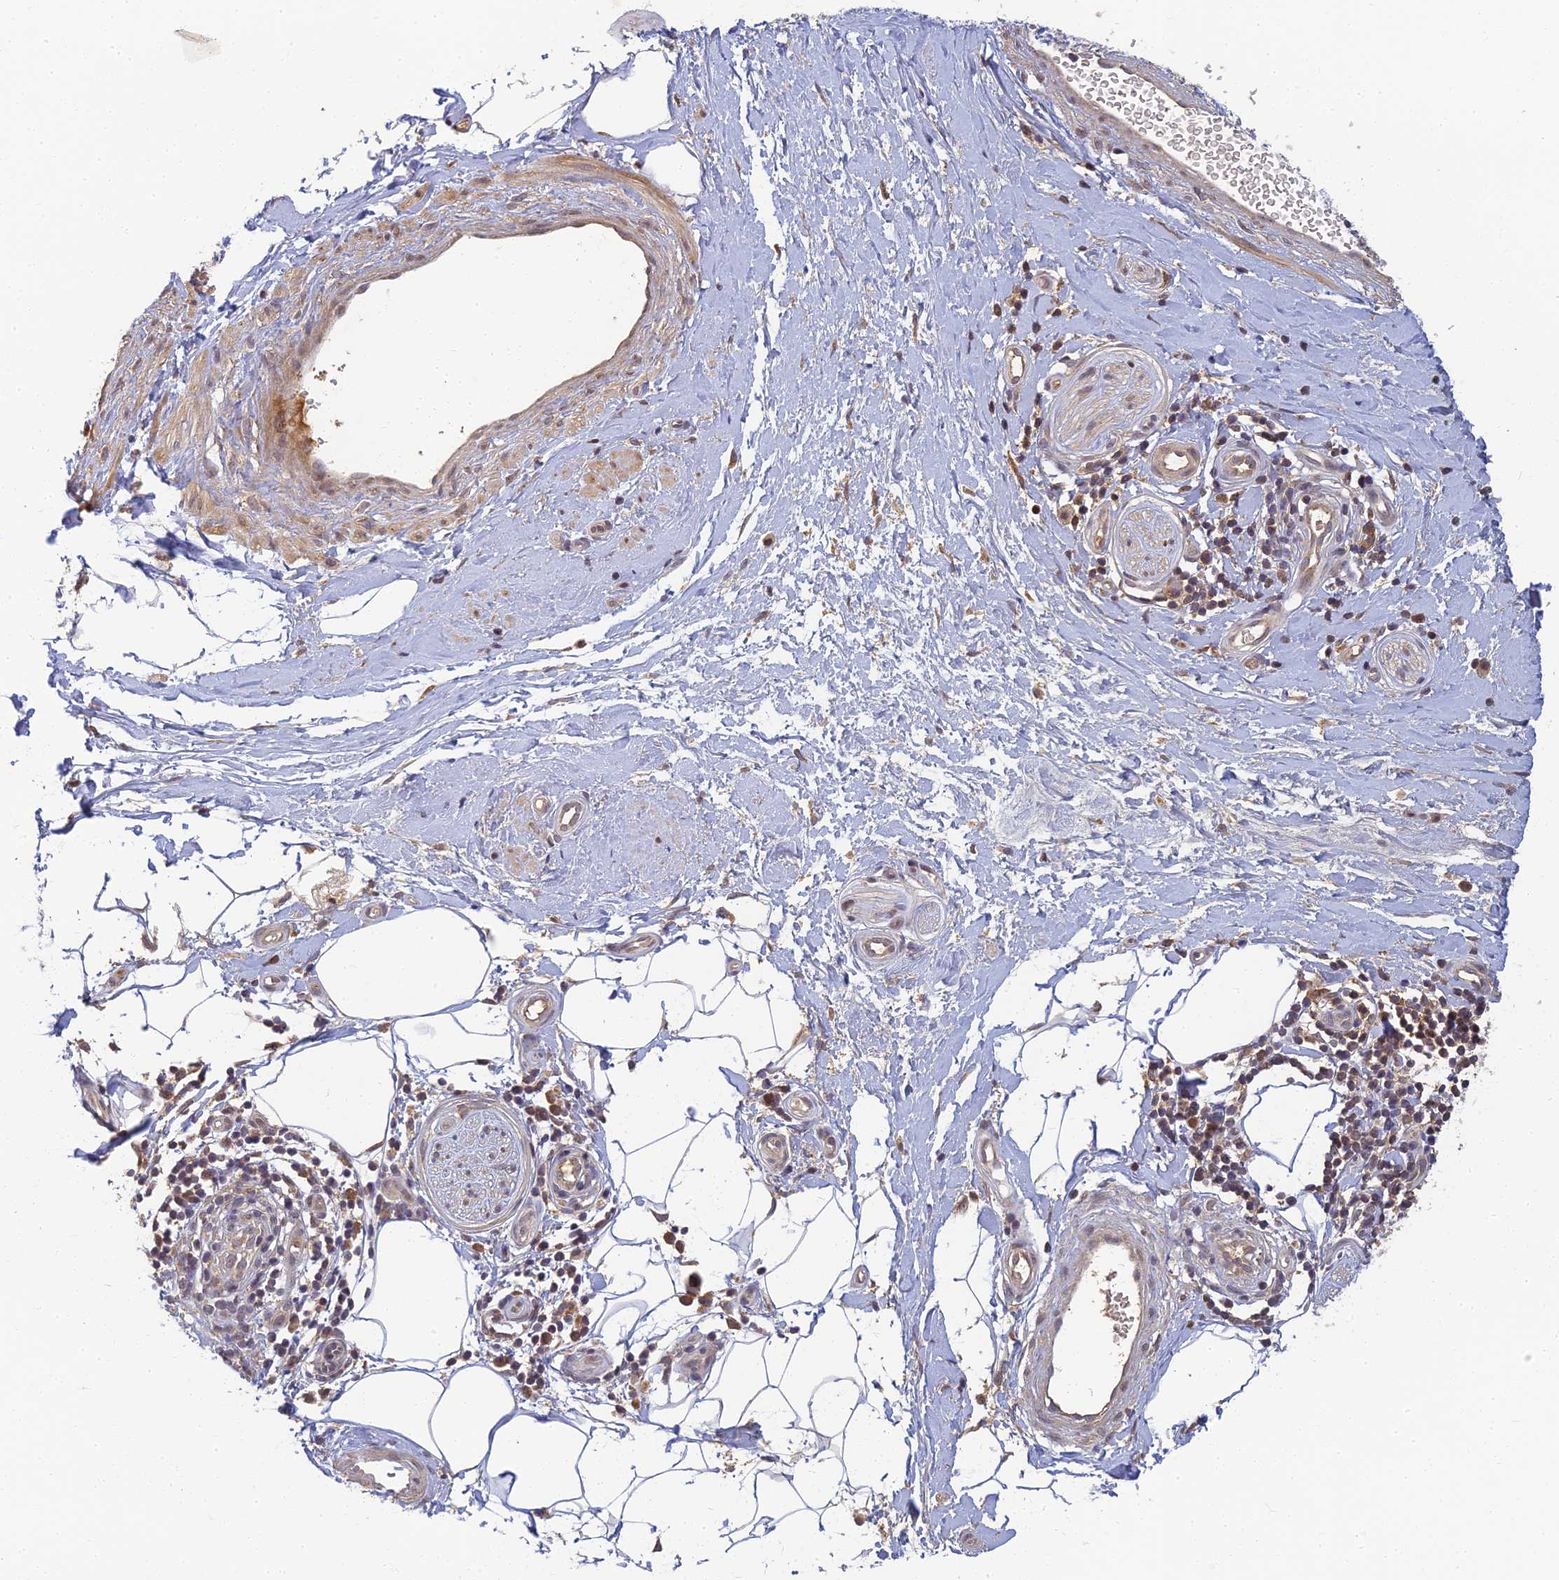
{"staining": {"intensity": "negative", "quantity": "none", "location": "none"}, "tissue": "adipose tissue", "cell_type": "Adipocytes", "image_type": "normal", "snomed": [{"axis": "morphology", "description": "Normal tissue, NOS"}, {"axis": "topography", "description": "Soft tissue"}, {"axis": "topography", "description": "Adipose tissue"}, {"axis": "topography", "description": "Vascular tissue"}, {"axis": "topography", "description": "Peripheral nerve tissue"}], "caption": "IHC image of normal adipose tissue: adipose tissue stained with DAB (3,3'-diaminobenzidine) reveals no significant protein positivity in adipocytes.", "gene": "RGL3", "patient": {"sex": "male", "age": 74}}